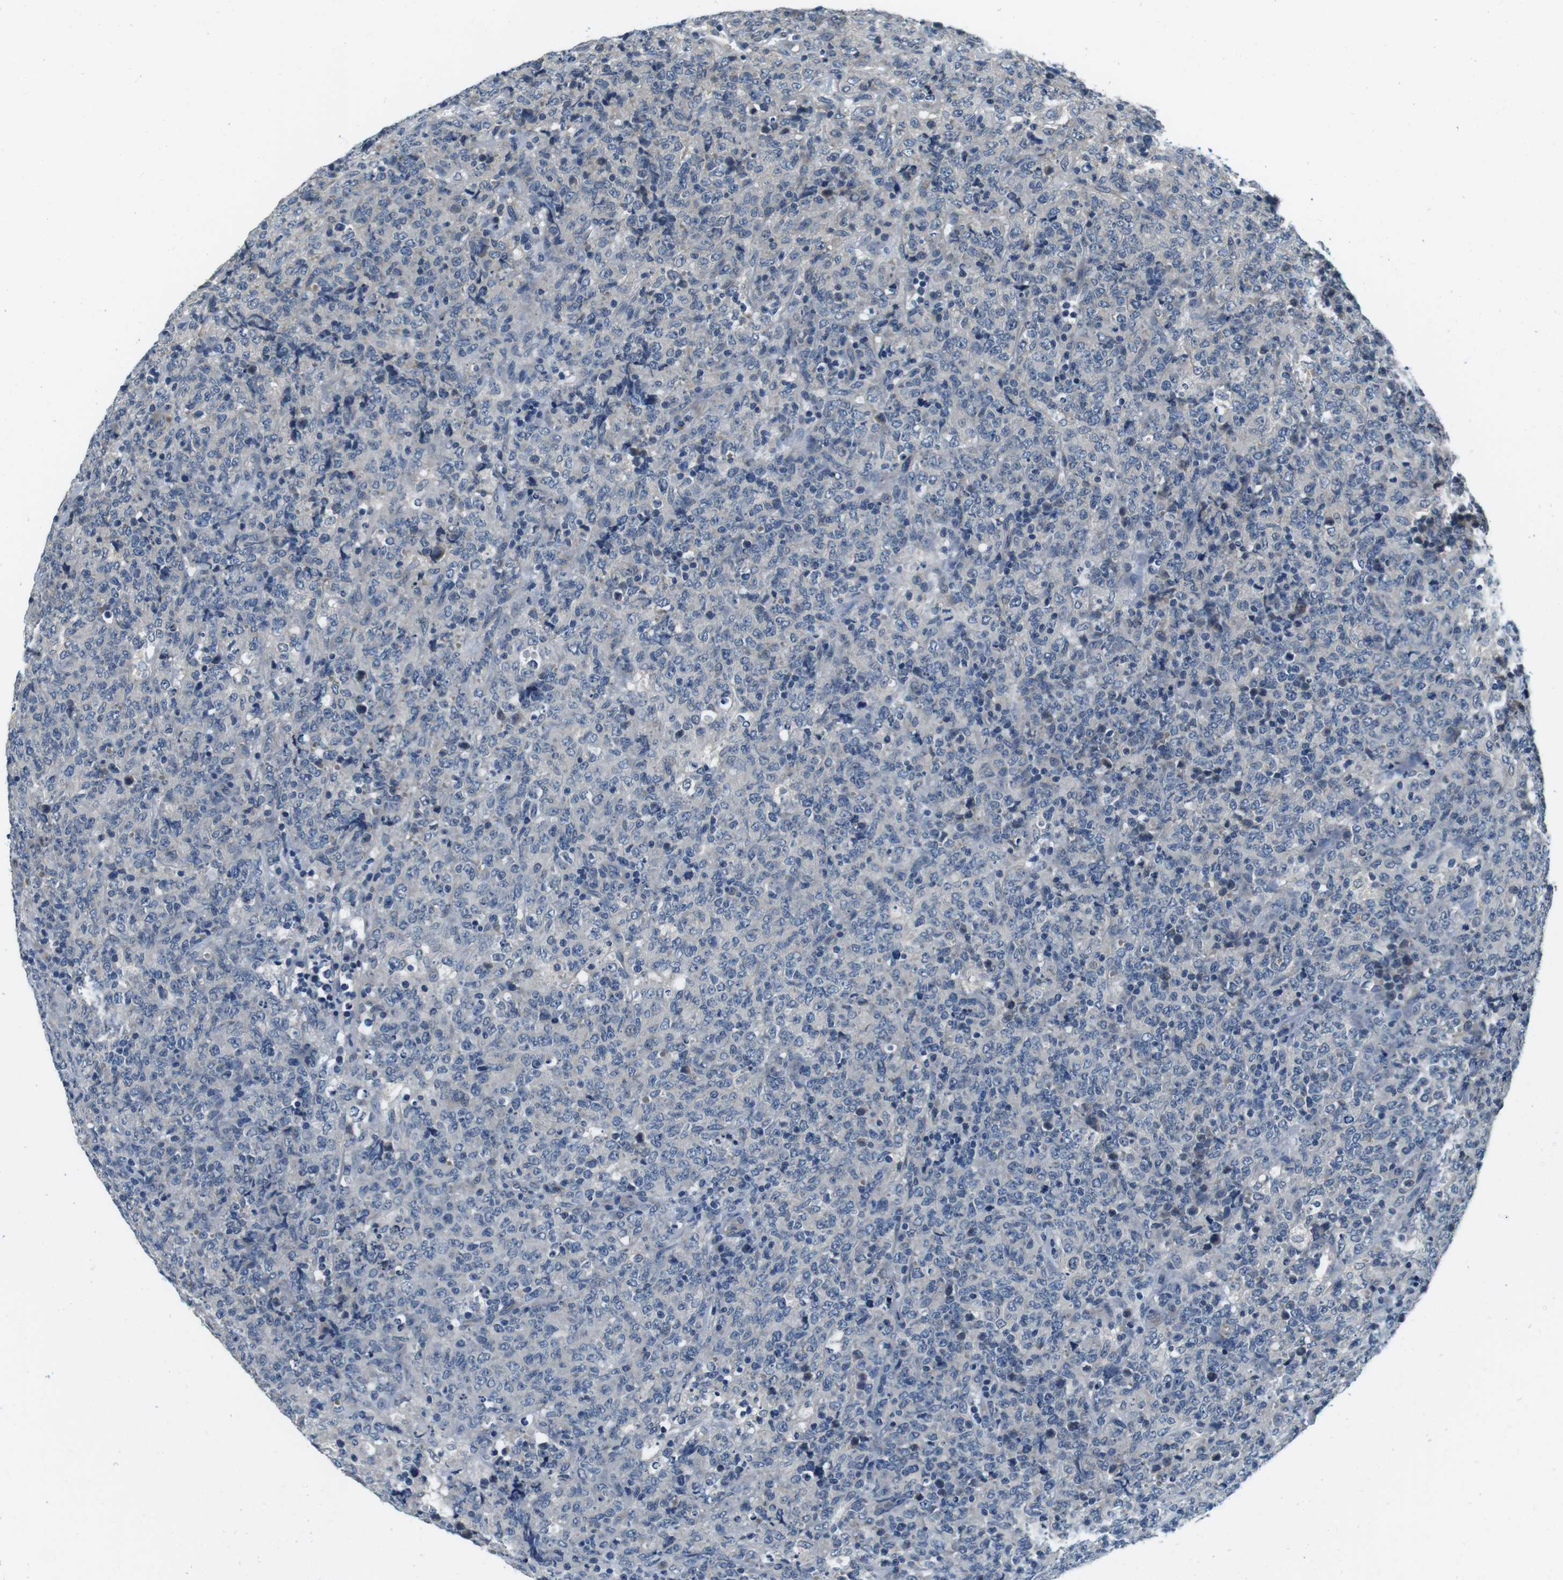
{"staining": {"intensity": "negative", "quantity": "none", "location": "none"}, "tissue": "lymphoma", "cell_type": "Tumor cells", "image_type": "cancer", "snomed": [{"axis": "morphology", "description": "Malignant lymphoma, non-Hodgkin's type, High grade"}, {"axis": "topography", "description": "Tonsil"}], "caption": "DAB (3,3'-diaminobenzidine) immunohistochemical staining of malignant lymphoma, non-Hodgkin's type (high-grade) demonstrates no significant positivity in tumor cells.", "gene": "DTNA", "patient": {"sex": "female", "age": 36}}